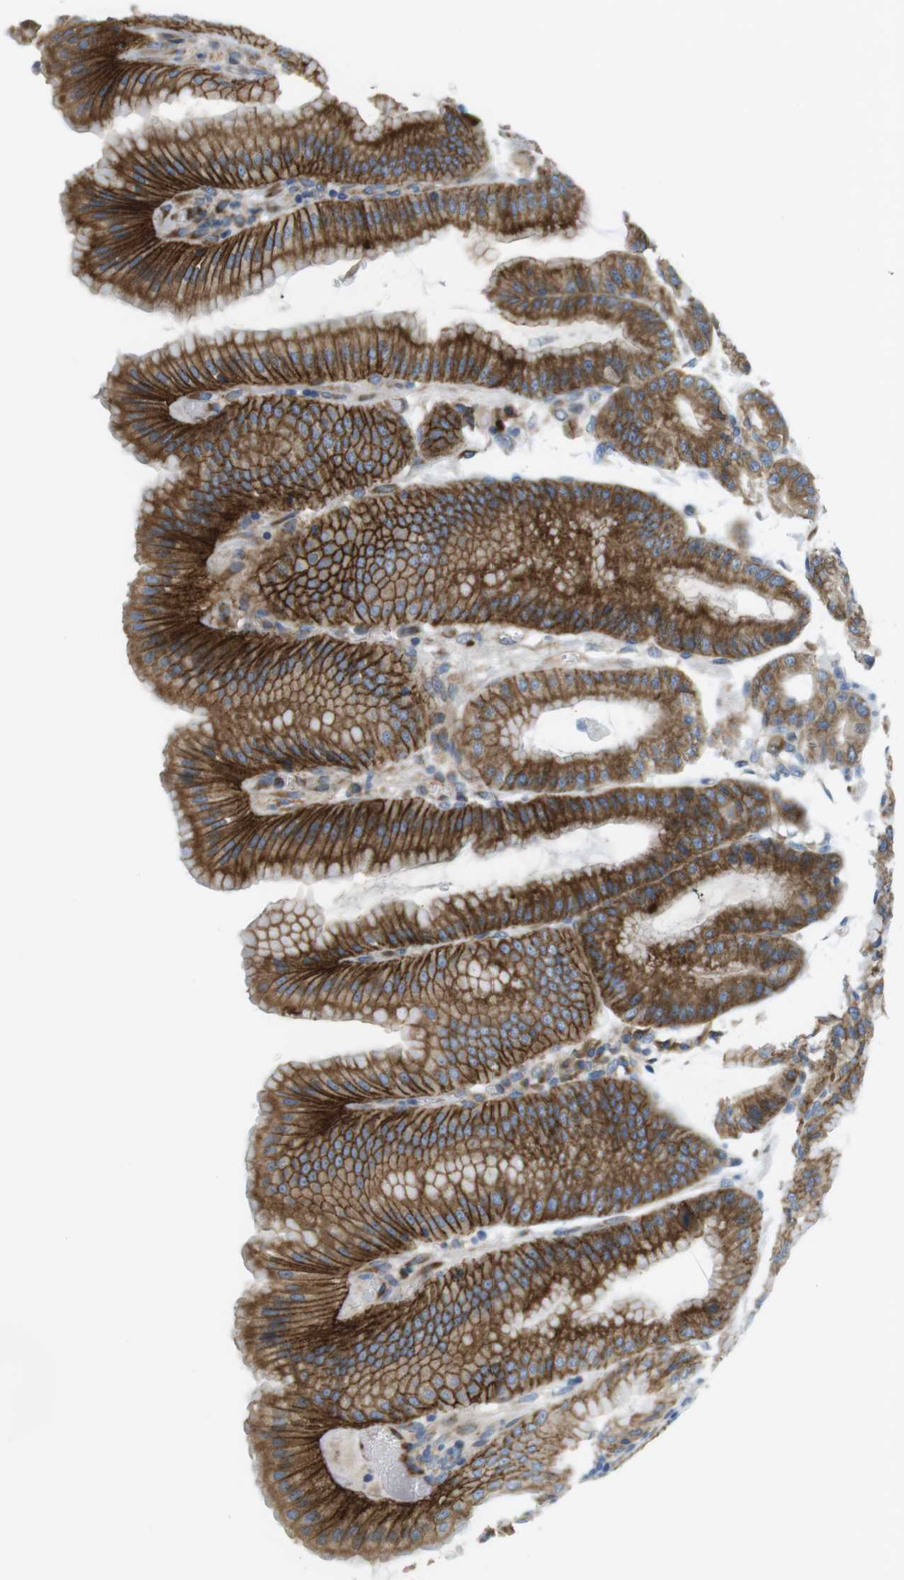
{"staining": {"intensity": "strong", "quantity": ">75%", "location": "cytoplasmic/membranous"}, "tissue": "stomach", "cell_type": "Glandular cells", "image_type": "normal", "snomed": [{"axis": "morphology", "description": "Normal tissue, NOS"}, {"axis": "topography", "description": "Stomach, lower"}], "caption": "This micrograph reveals unremarkable stomach stained with IHC to label a protein in brown. The cytoplasmic/membranous of glandular cells show strong positivity for the protein. Nuclei are counter-stained blue.", "gene": "GJC3", "patient": {"sex": "male", "age": 71}}